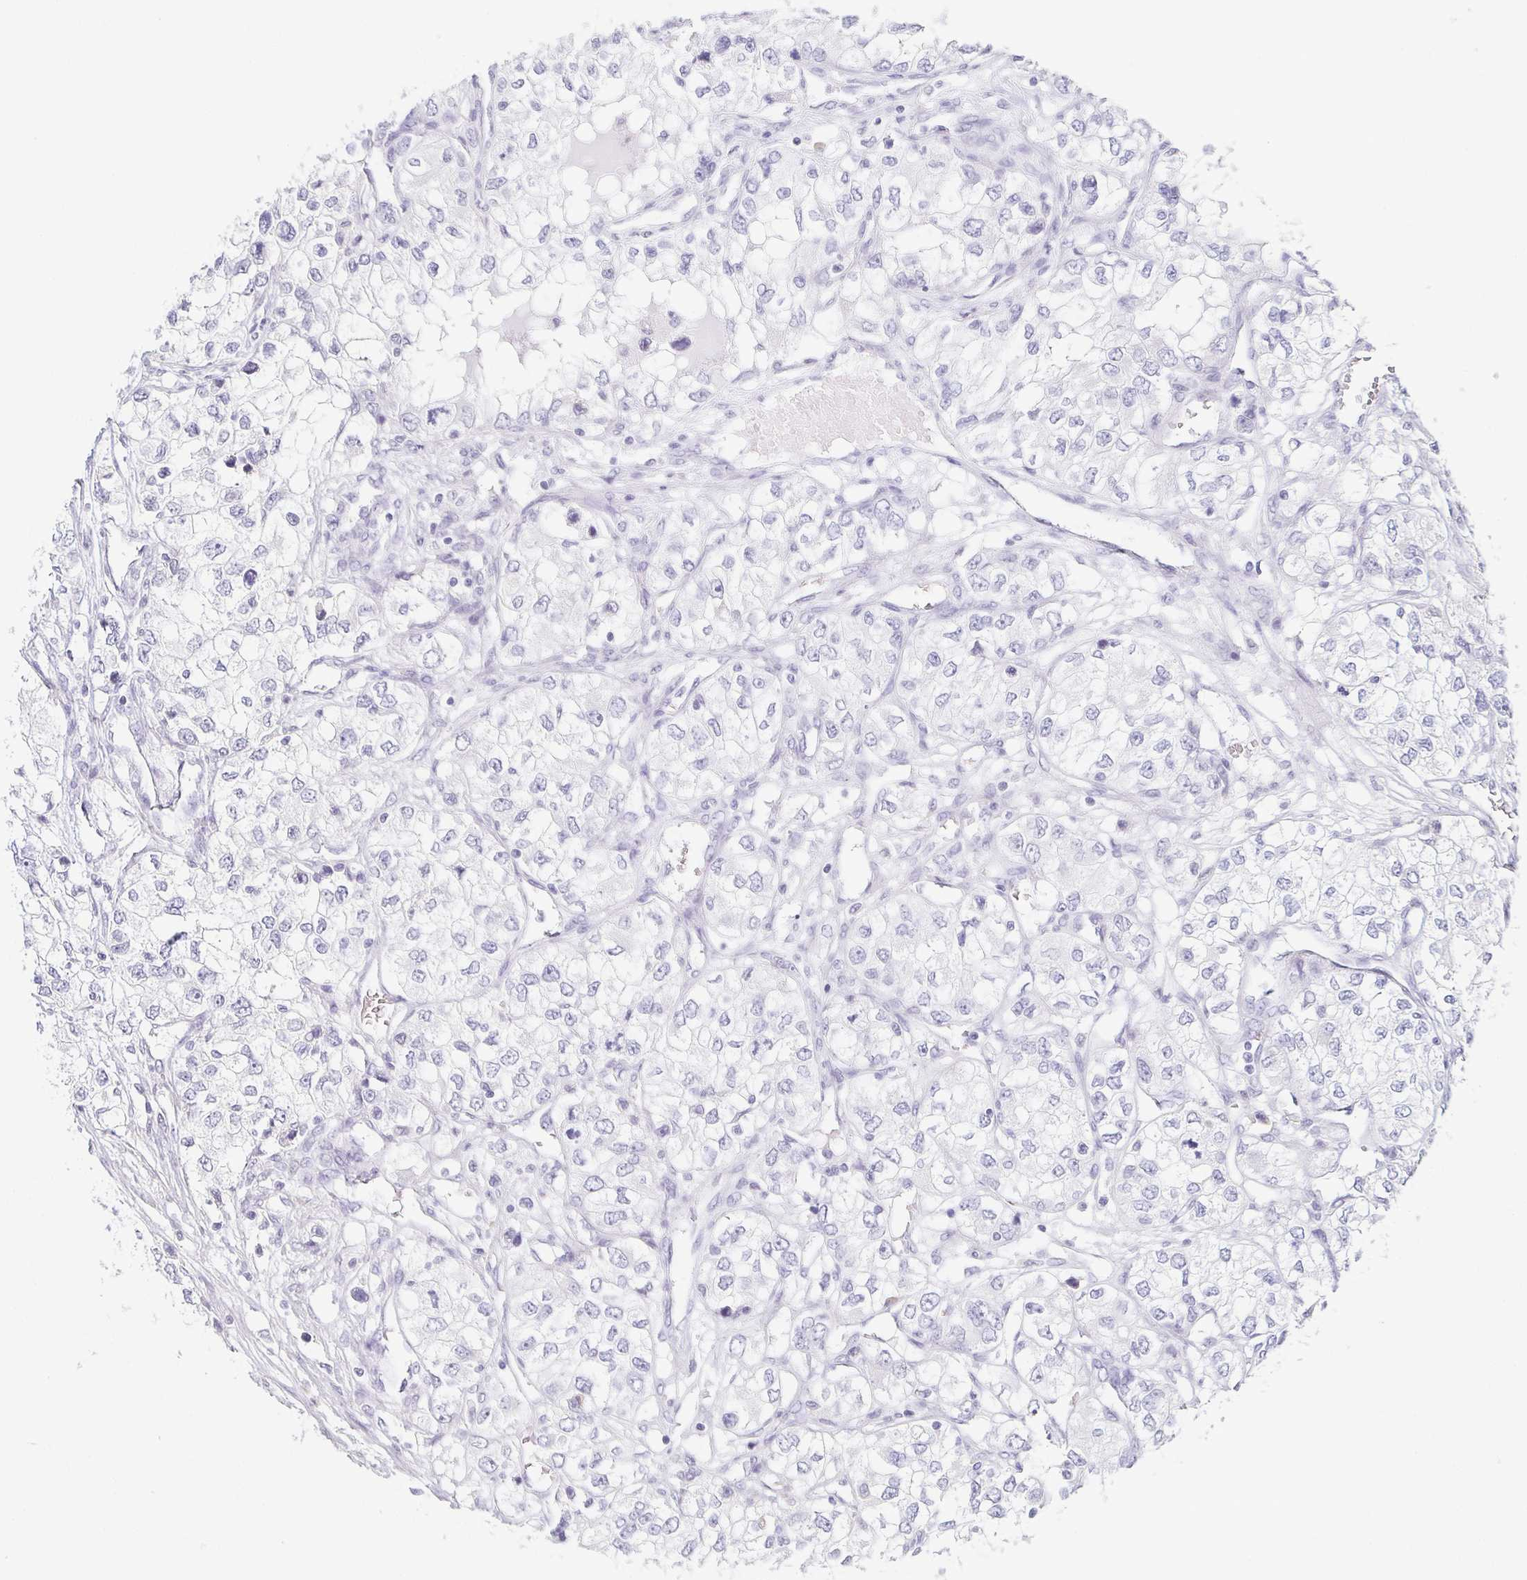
{"staining": {"intensity": "negative", "quantity": "none", "location": "none"}, "tissue": "renal cancer", "cell_type": "Tumor cells", "image_type": "cancer", "snomed": [{"axis": "morphology", "description": "Adenocarcinoma, NOS"}, {"axis": "topography", "description": "Kidney"}], "caption": "This is an immunohistochemistry histopathology image of human renal adenocarcinoma. There is no staining in tumor cells.", "gene": "PRR27", "patient": {"sex": "female", "age": 59}}